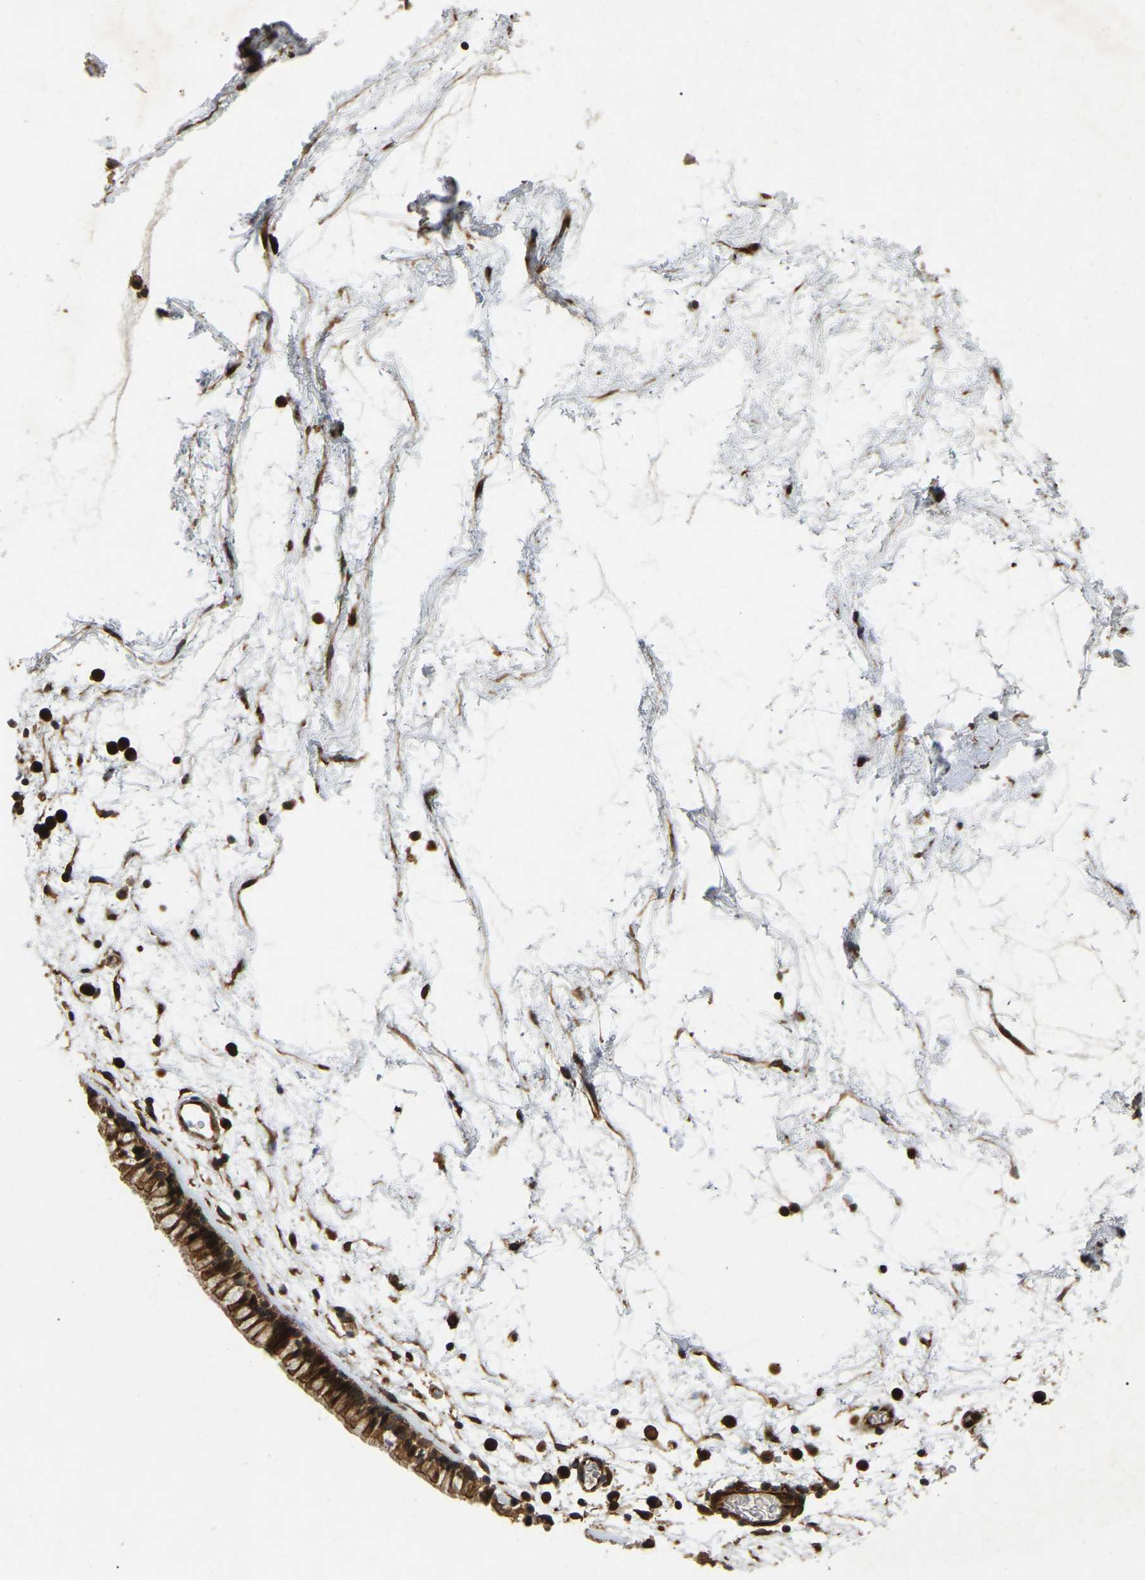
{"staining": {"intensity": "strong", "quantity": ">75%", "location": "cytoplasmic/membranous,nuclear"}, "tissue": "nasopharynx", "cell_type": "Respiratory epithelial cells", "image_type": "normal", "snomed": [{"axis": "morphology", "description": "Normal tissue, NOS"}, {"axis": "morphology", "description": "Inflammation, NOS"}, {"axis": "topography", "description": "Nasopharynx"}], "caption": "DAB (3,3'-diaminobenzidine) immunohistochemical staining of unremarkable human nasopharynx reveals strong cytoplasmic/membranous,nuclear protein positivity in about >75% of respiratory epithelial cells.", "gene": "KIAA1549", "patient": {"sex": "male", "age": 48}}